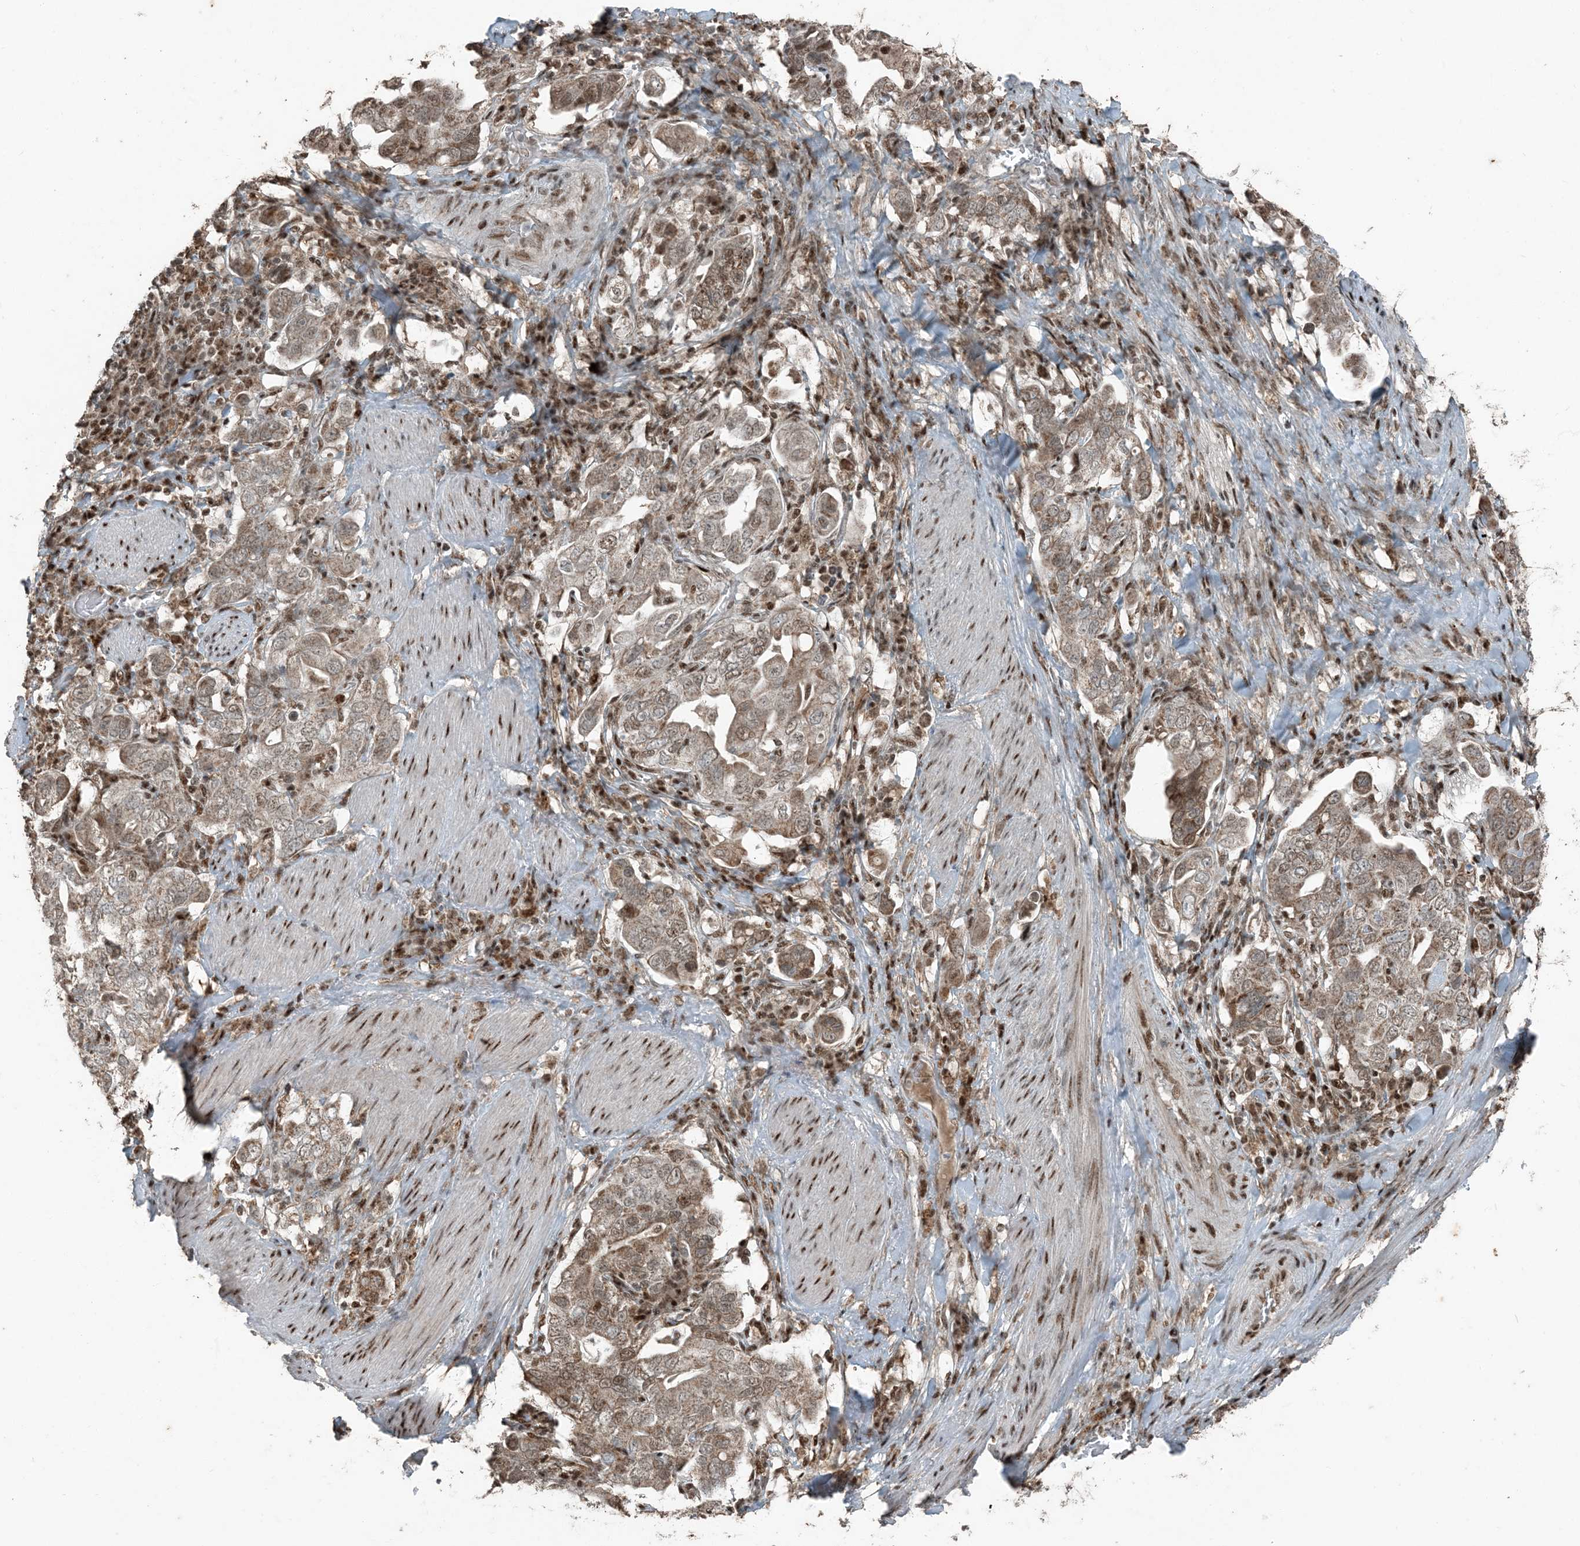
{"staining": {"intensity": "weak", "quantity": ">75%", "location": "cytoplasmic/membranous,nuclear"}, "tissue": "stomach cancer", "cell_type": "Tumor cells", "image_type": "cancer", "snomed": [{"axis": "morphology", "description": "Adenocarcinoma, NOS"}, {"axis": "topography", "description": "Stomach, upper"}], "caption": "Protein staining by IHC reveals weak cytoplasmic/membranous and nuclear staining in about >75% of tumor cells in adenocarcinoma (stomach).", "gene": "TADA2B", "patient": {"sex": "male", "age": 62}}